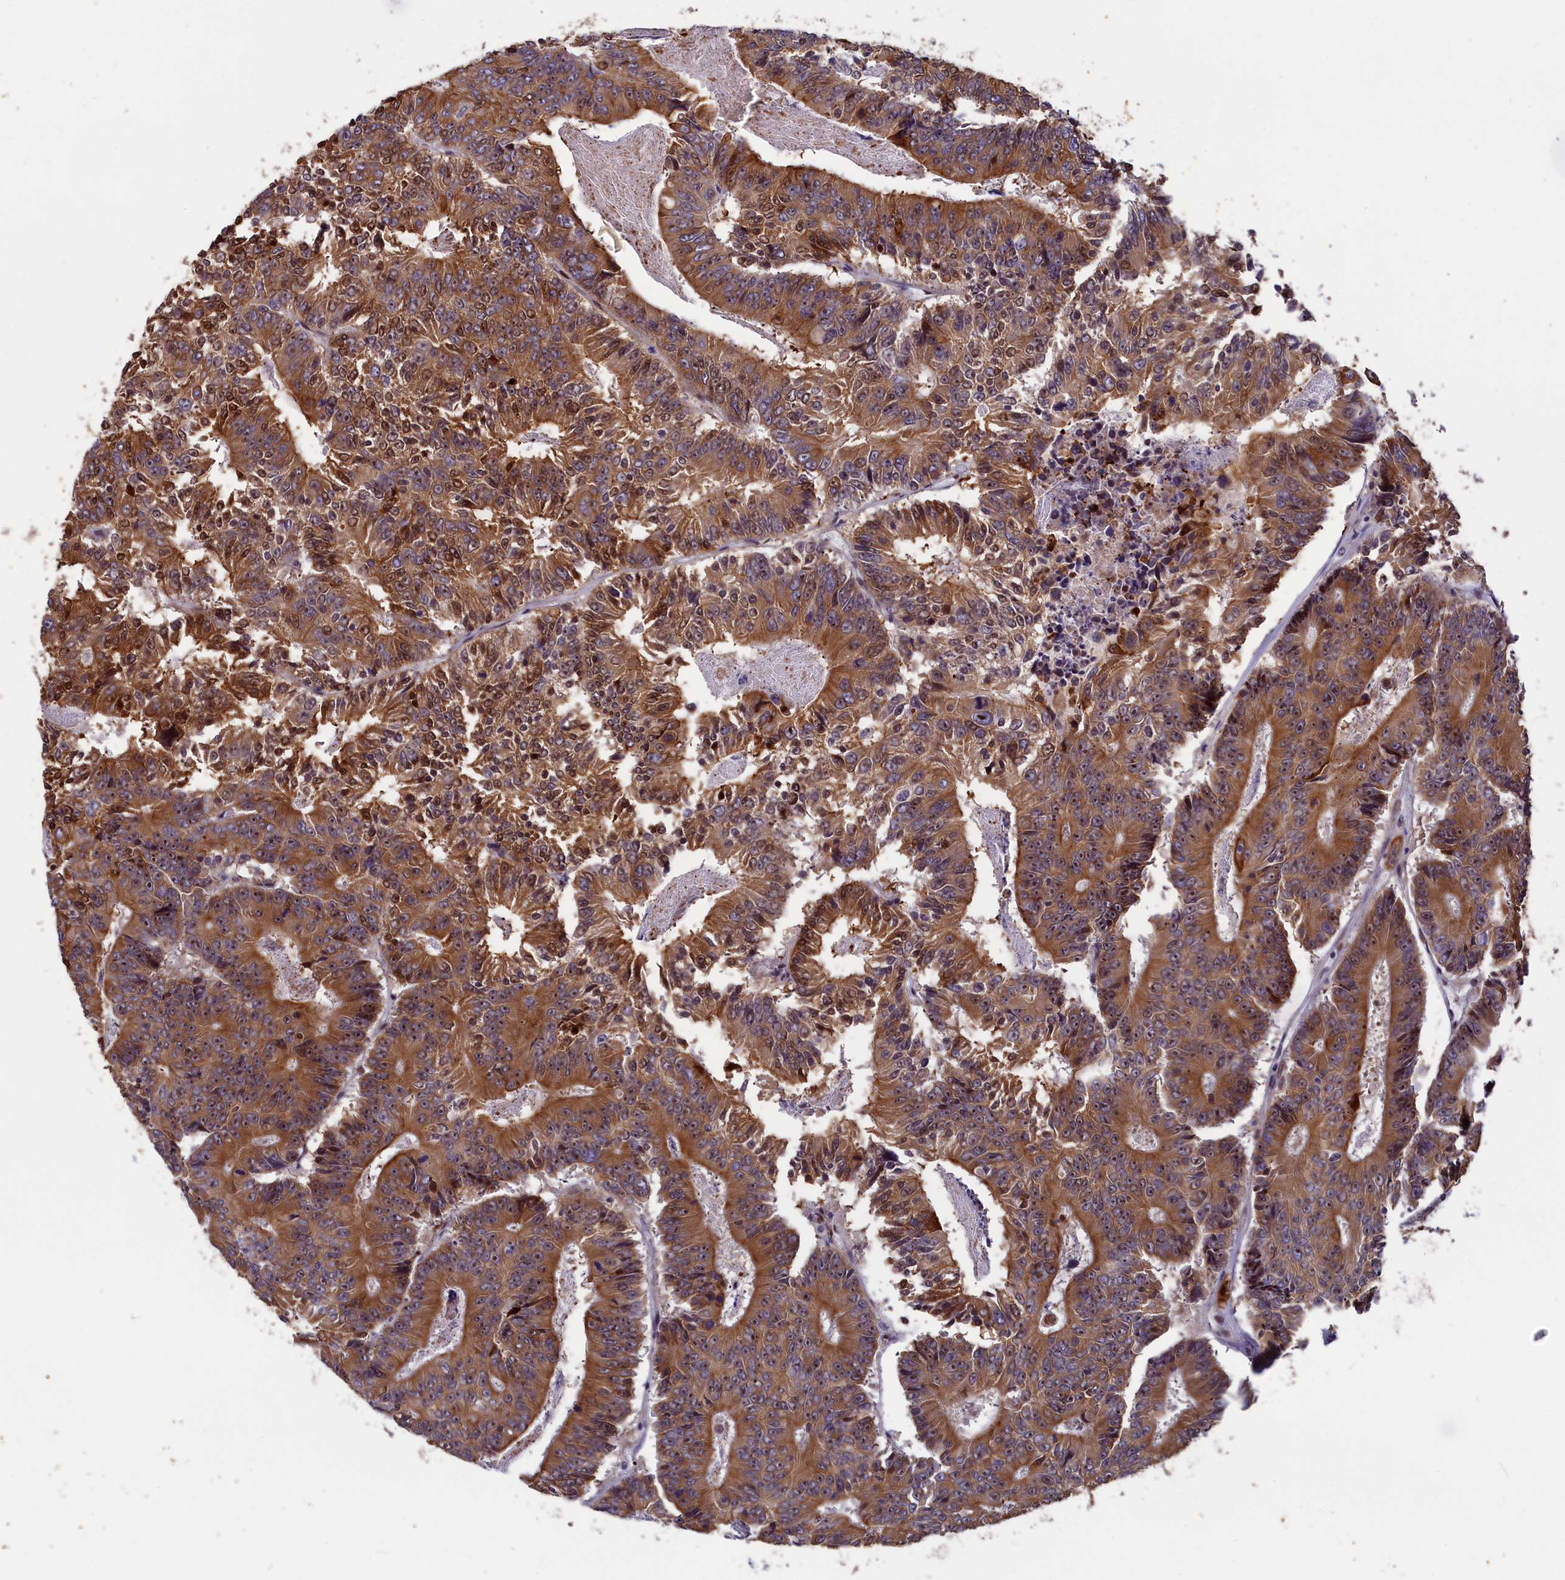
{"staining": {"intensity": "strong", "quantity": ">75%", "location": "cytoplasmic/membranous"}, "tissue": "colorectal cancer", "cell_type": "Tumor cells", "image_type": "cancer", "snomed": [{"axis": "morphology", "description": "Adenocarcinoma, NOS"}, {"axis": "topography", "description": "Colon"}], "caption": "Adenocarcinoma (colorectal) stained for a protein shows strong cytoplasmic/membranous positivity in tumor cells. (Brightfield microscopy of DAB IHC at high magnification).", "gene": "ANKRD34B", "patient": {"sex": "male", "age": 83}}